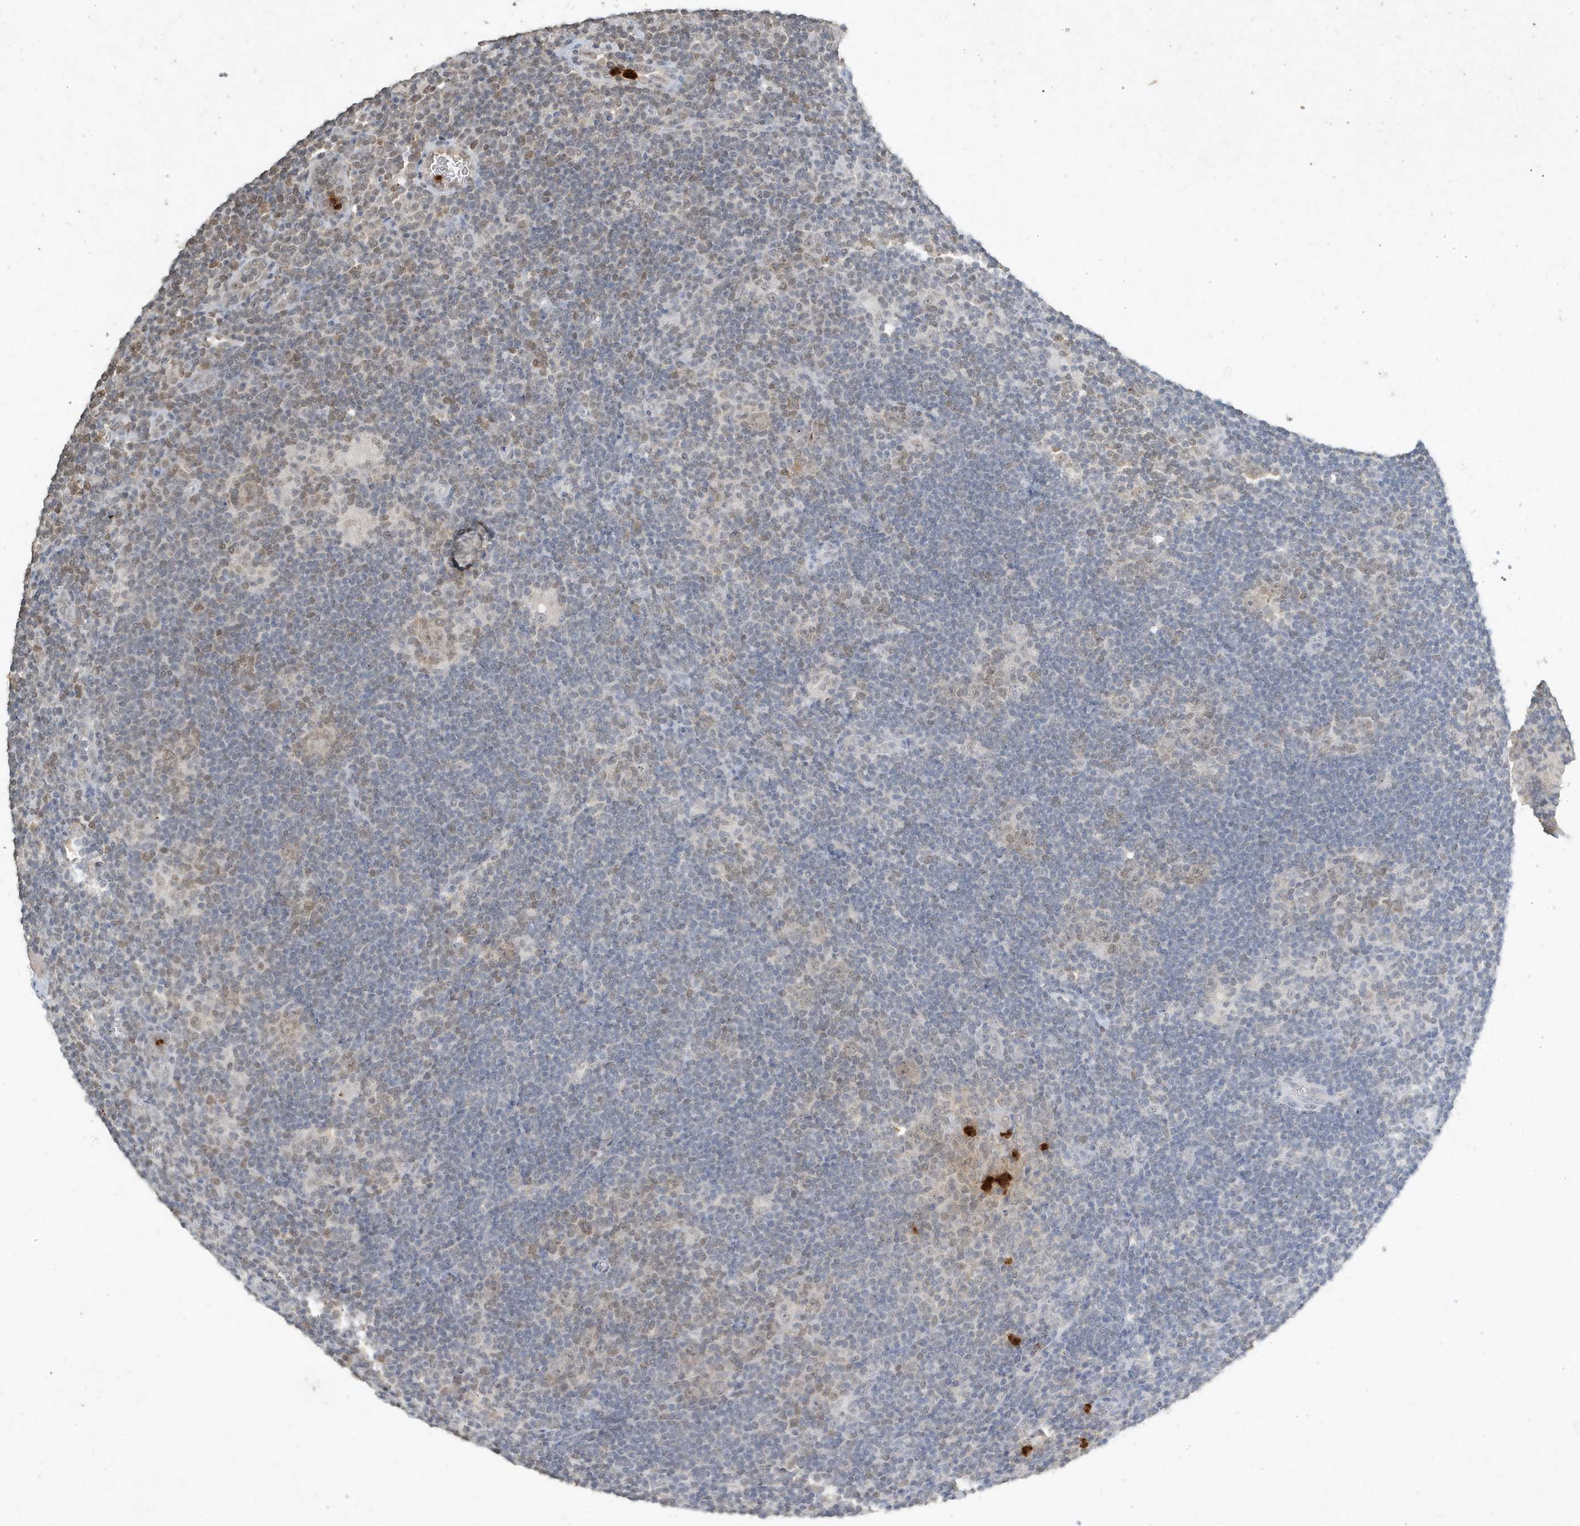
{"staining": {"intensity": "weak", "quantity": "<25%", "location": "nuclear"}, "tissue": "lymphoma", "cell_type": "Tumor cells", "image_type": "cancer", "snomed": [{"axis": "morphology", "description": "Hodgkin's disease, NOS"}, {"axis": "topography", "description": "Lymph node"}], "caption": "Hodgkin's disease stained for a protein using IHC shows no expression tumor cells.", "gene": "DEFA1", "patient": {"sex": "female", "age": 57}}